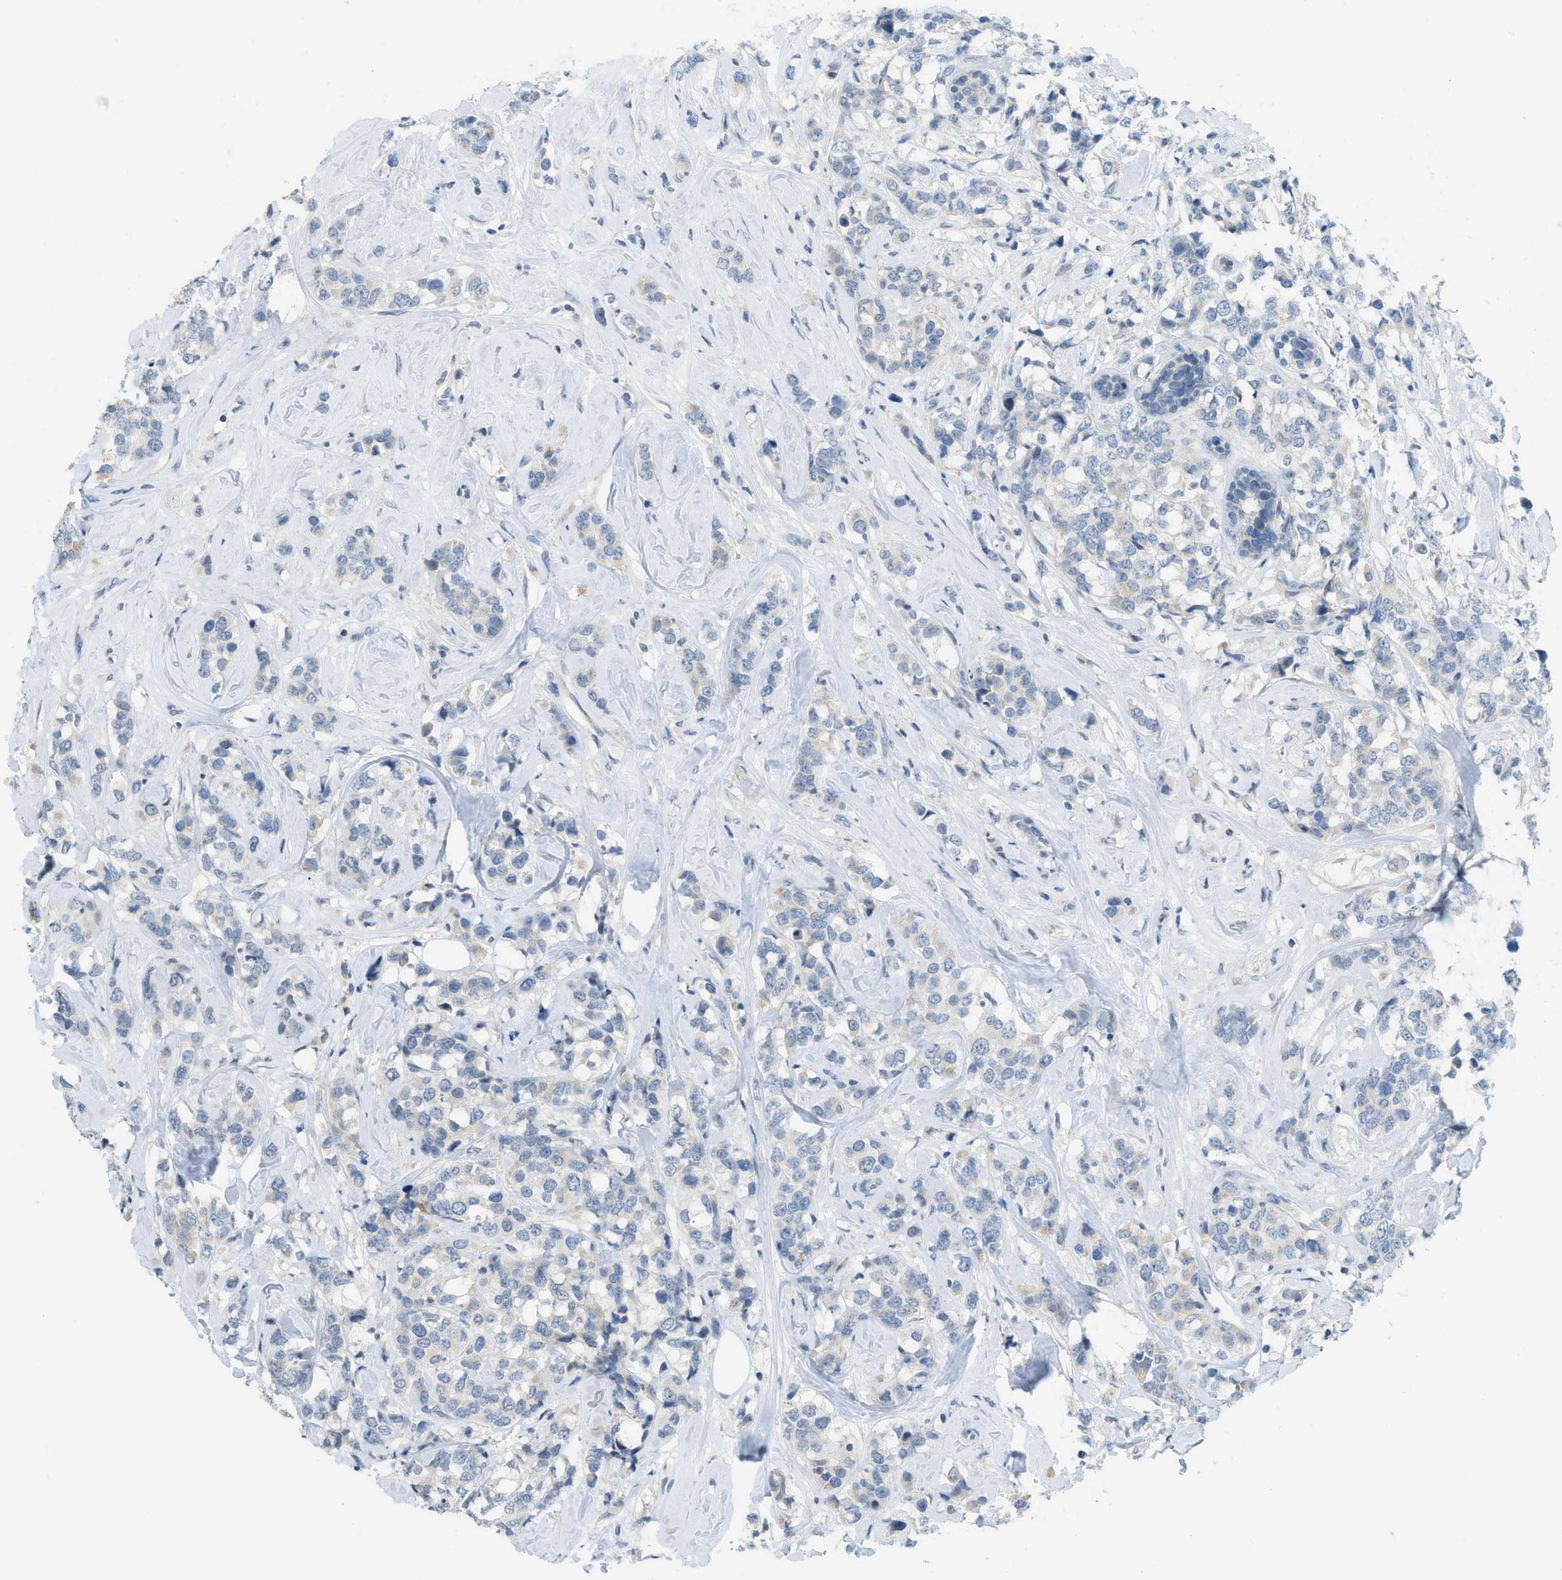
{"staining": {"intensity": "negative", "quantity": "none", "location": "none"}, "tissue": "breast cancer", "cell_type": "Tumor cells", "image_type": "cancer", "snomed": [{"axis": "morphology", "description": "Lobular carcinoma"}, {"axis": "topography", "description": "Breast"}], "caption": "DAB immunohistochemical staining of breast cancer displays no significant staining in tumor cells.", "gene": "TXNDC2", "patient": {"sex": "female", "age": 59}}